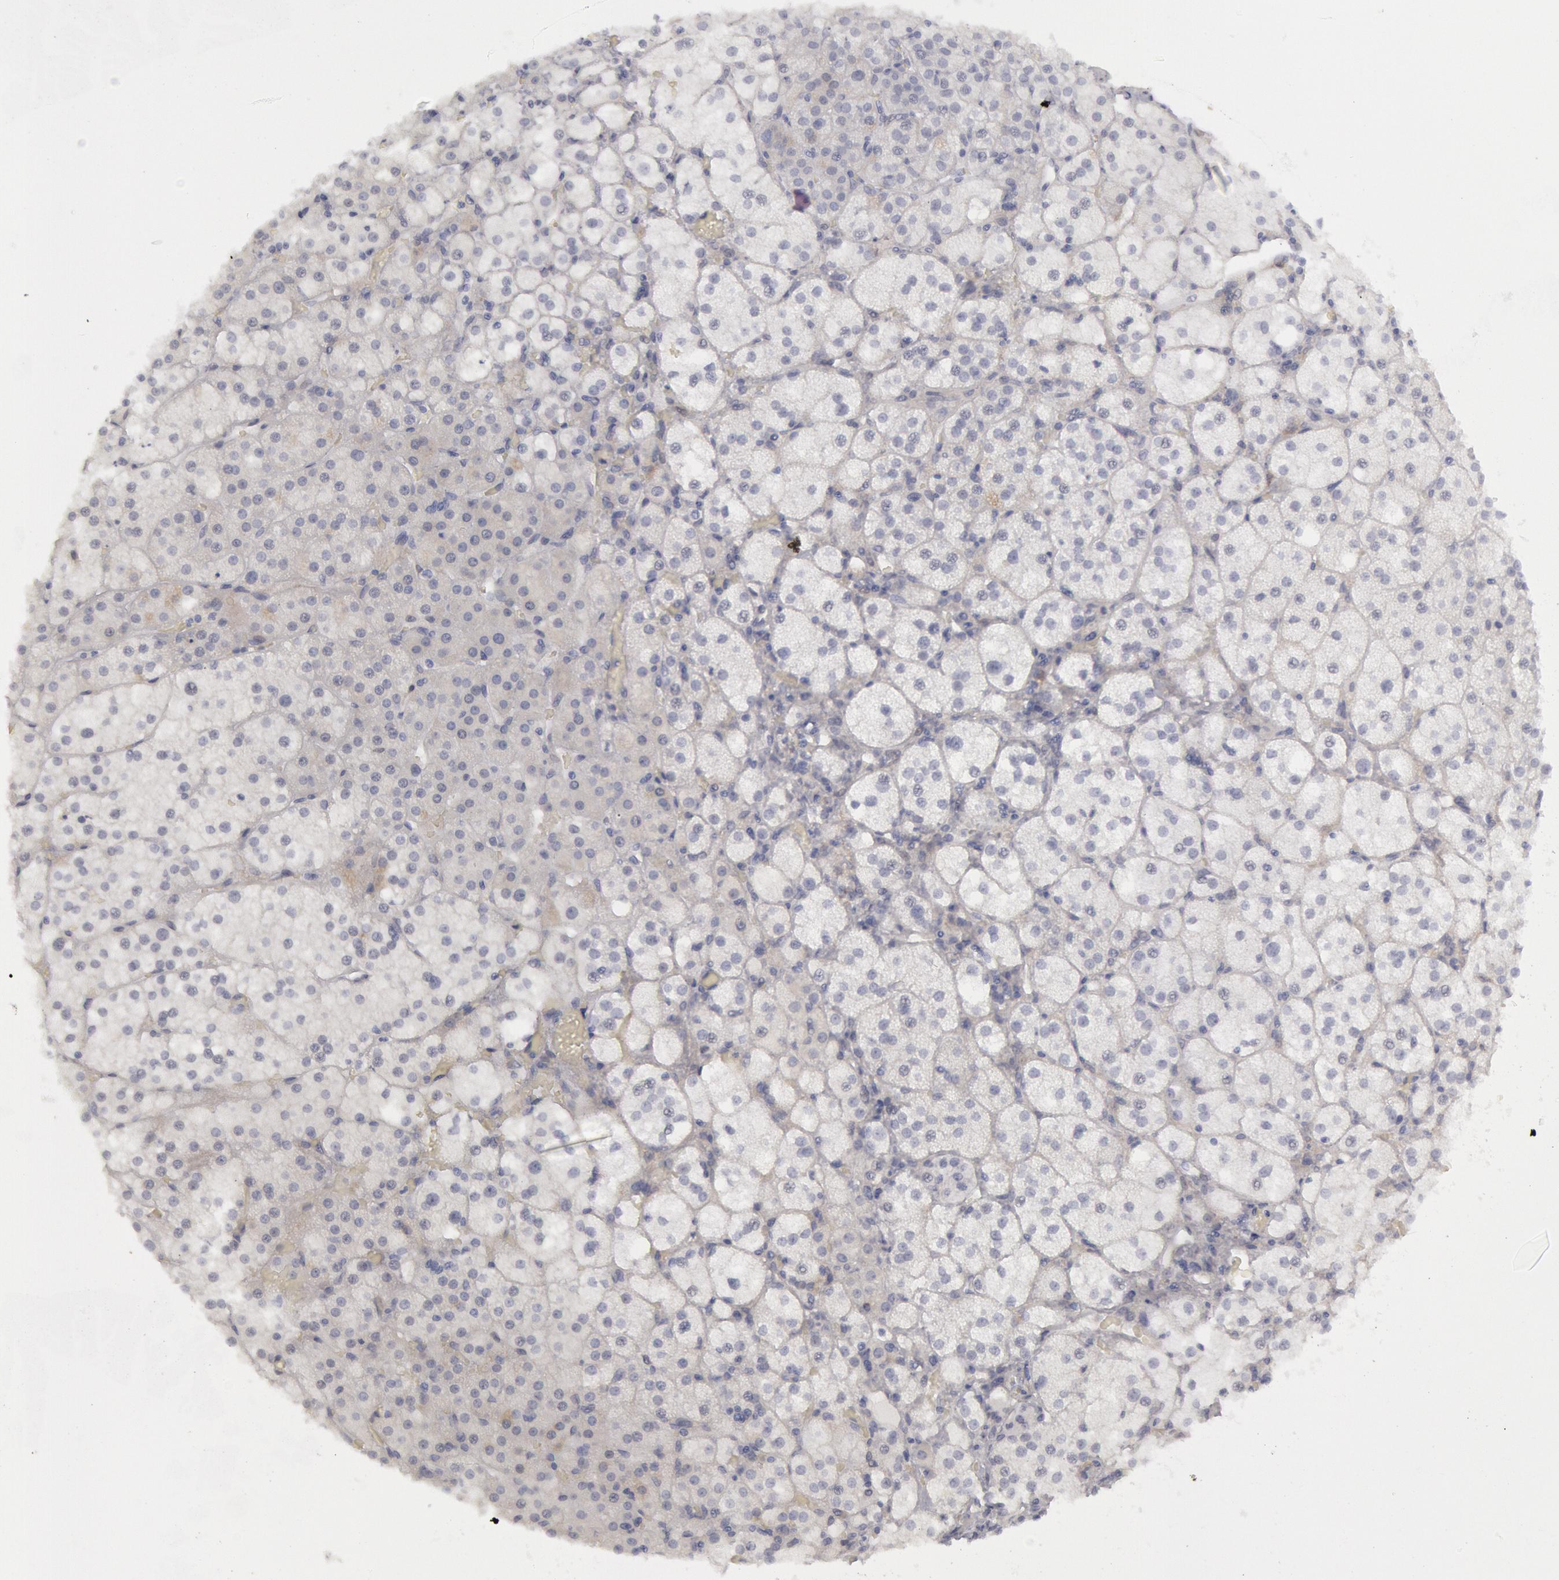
{"staining": {"intensity": "negative", "quantity": "none", "location": "none"}, "tissue": "adrenal gland", "cell_type": "Glandular cells", "image_type": "normal", "snomed": [{"axis": "morphology", "description": "Normal tissue, NOS"}, {"axis": "topography", "description": "Adrenal gland"}], "caption": "This is an immunohistochemistry (IHC) image of unremarkable adrenal gland. There is no expression in glandular cells.", "gene": "FHL1", "patient": {"sex": "male", "age": 53}}